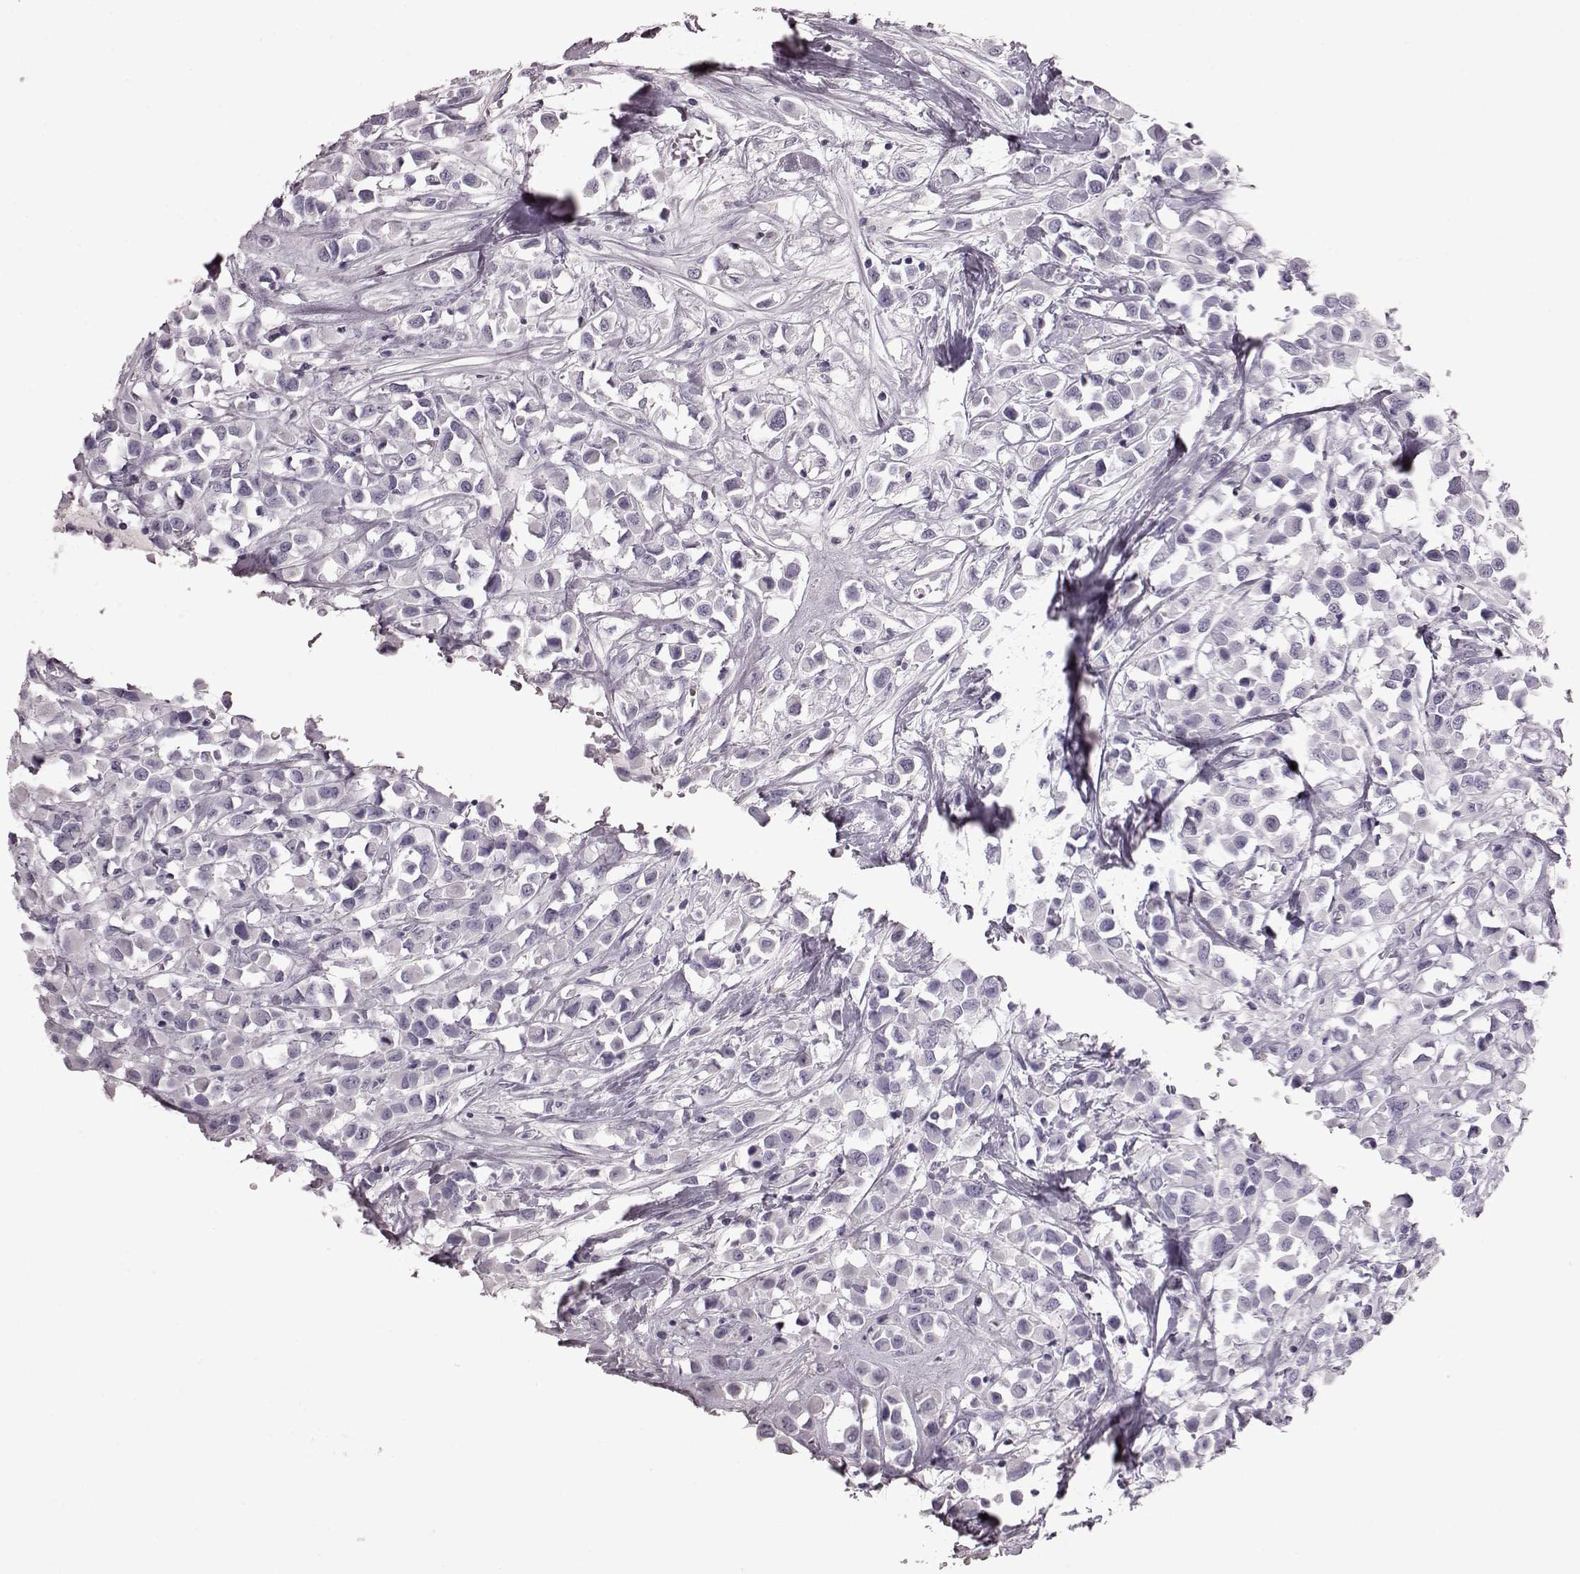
{"staining": {"intensity": "negative", "quantity": "none", "location": "none"}, "tissue": "breast cancer", "cell_type": "Tumor cells", "image_type": "cancer", "snomed": [{"axis": "morphology", "description": "Duct carcinoma"}, {"axis": "topography", "description": "Breast"}], "caption": "This is a image of immunohistochemistry (IHC) staining of breast cancer, which shows no staining in tumor cells. Nuclei are stained in blue.", "gene": "CRYBA2", "patient": {"sex": "female", "age": 61}}